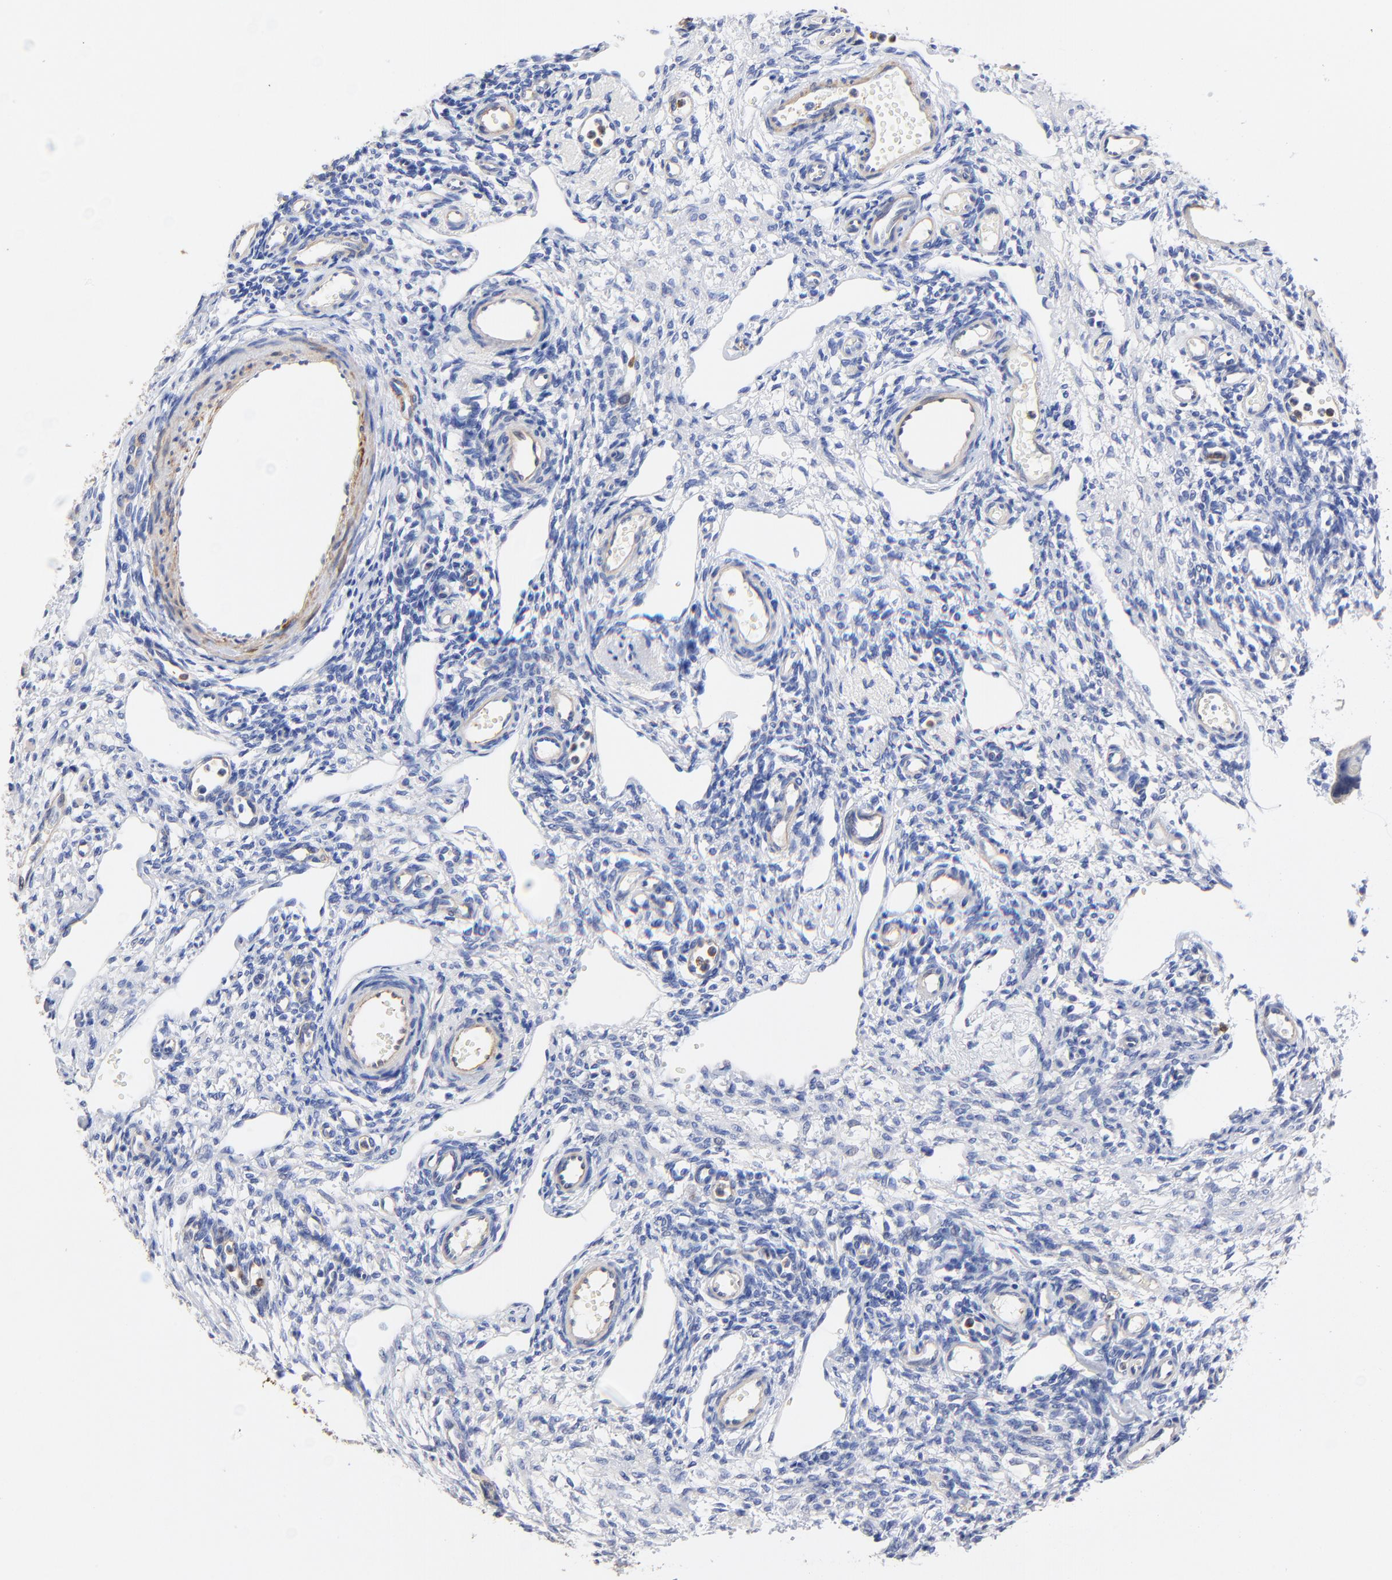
{"staining": {"intensity": "negative", "quantity": "none", "location": "none"}, "tissue": "ovary", "cell_type": "Ovarian stroma cells", "image_type": "normal", "snomed": [{"axis": "morphology", "description": "Normal tissue, NOS"}, {"axis": "topography", "description": "Ovary"}], "caption": "Immunohistochemistry image of benign ovary: human ovary stained with DAB shows no significant protein staining in ovarian stroma cells. Brightfield microscopy of immunohistochemistry stained with DAB (3,3'-diaminobenzidine) (brown) and hematoxylin (blue), captured at high magnification.", "gene": "TAGLN2", "patient": {"sex": "female", "age": 33}}